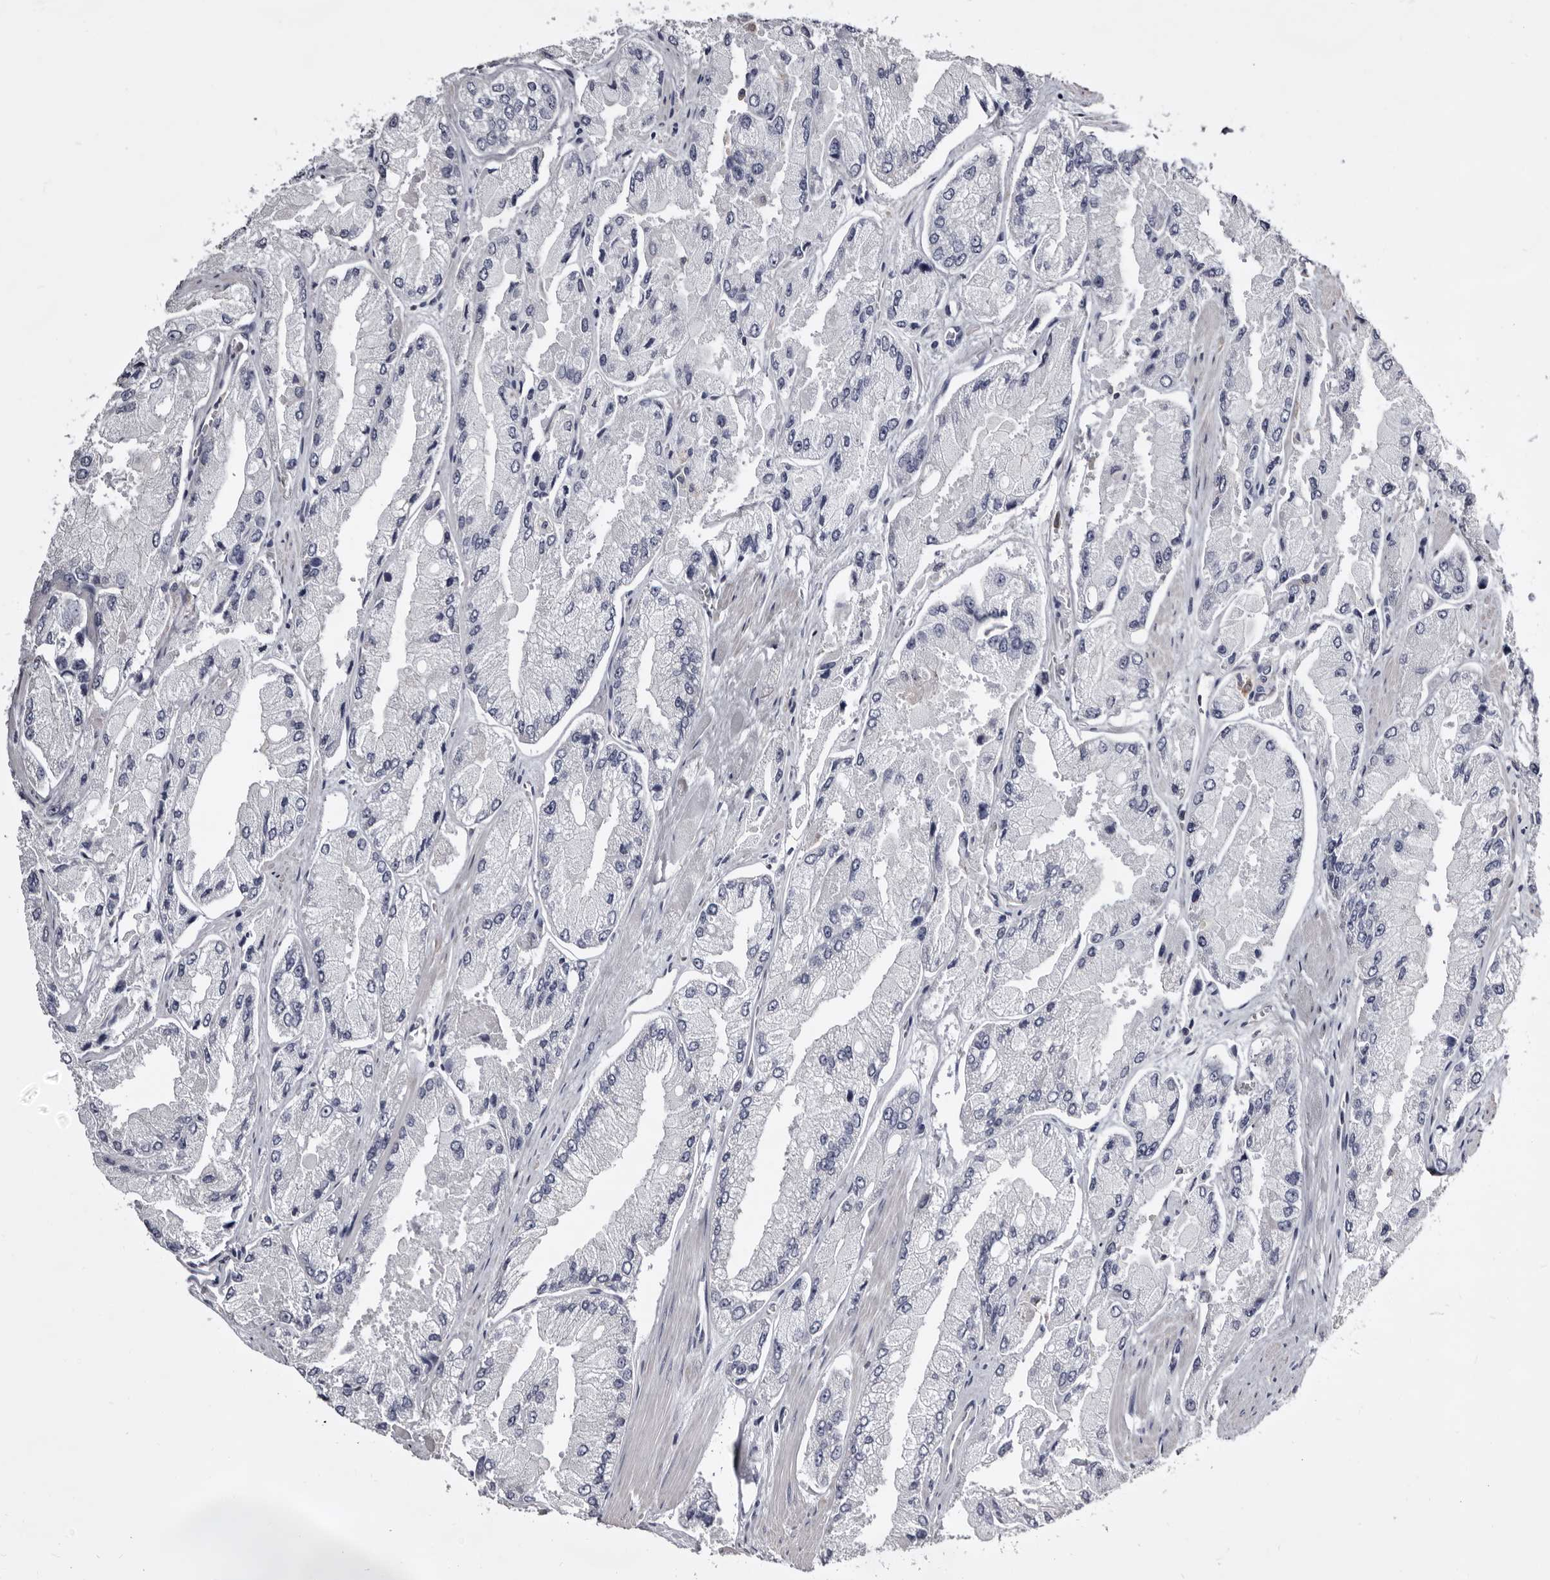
{"staining": {"intensity": "negative", "quantity": "none", "location": "none"}, "tissue": "prostate cancer", "cell_type": "Tumor cells", "image_type": "cancer", "snomed": [{"axis": "morphology", "description": "Adenocarcinoma, High grade"}, {"axis": "topography", "description": "Prostate"}], "caption": "Protein analysis of adenocarcinoma (high-grade) (prostate) shows no significant staining in tumor cells.", "gene": "LAD1", "patient": {"sex": "male", "age": 58}}